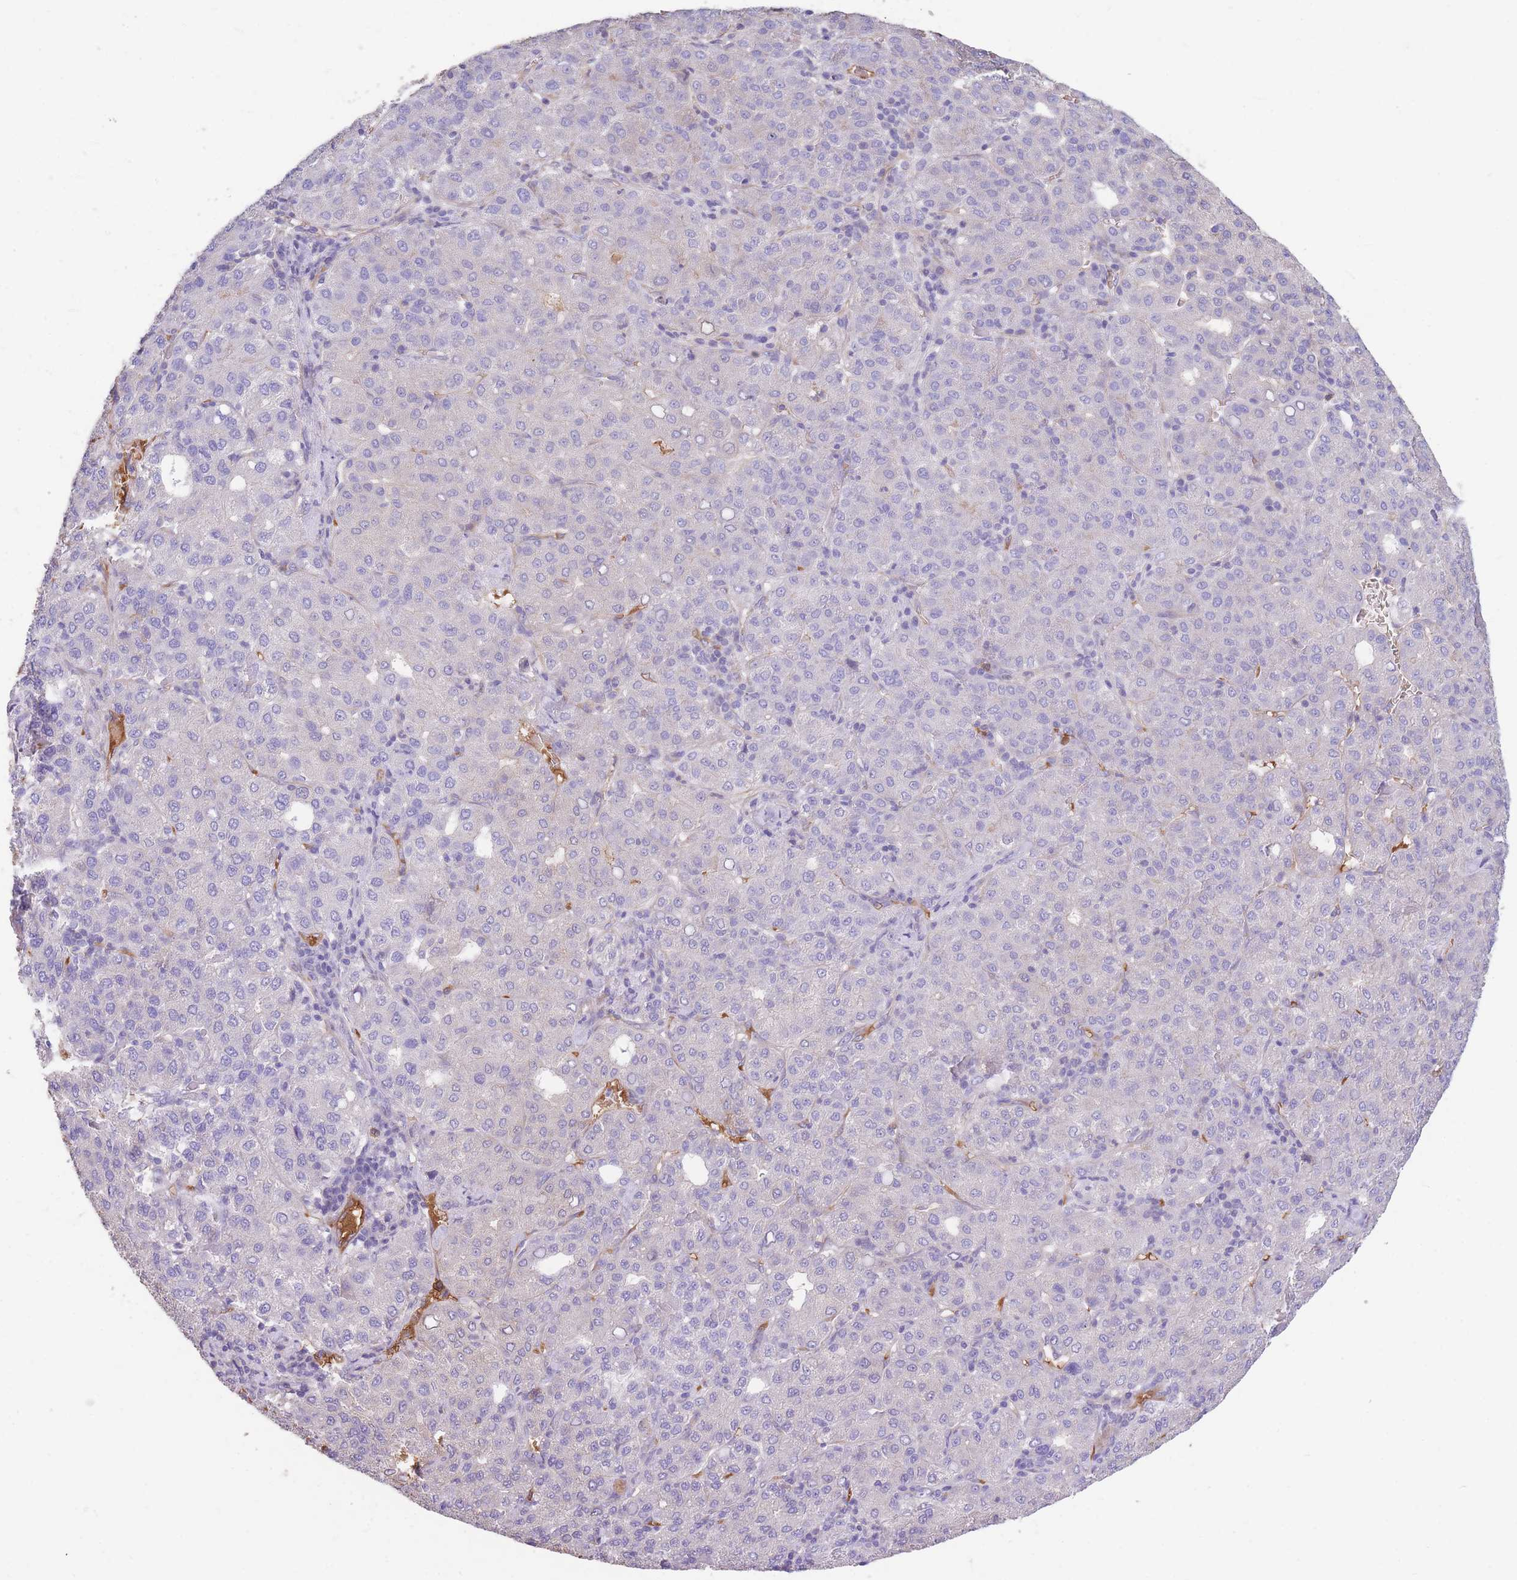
{"staining": {"intensity": "negative", "quantity": "none", "location": "none"}, "tissue": "liver cancer", "cell_type": "Tumor cells", "image_type": "cancer", "snomed": [{"axis": "morphology", "description": "Carcinoma, Hepatocellular, NOS"}, {"axis": "topography", "description": "Liver"}], "caption": "Protein analysis of hepatocellular carcinoma (liver) displays no significant staining in tumor cells.", "gene": "ANKRD53", "patient": {"sex": "male", "age": 65}}